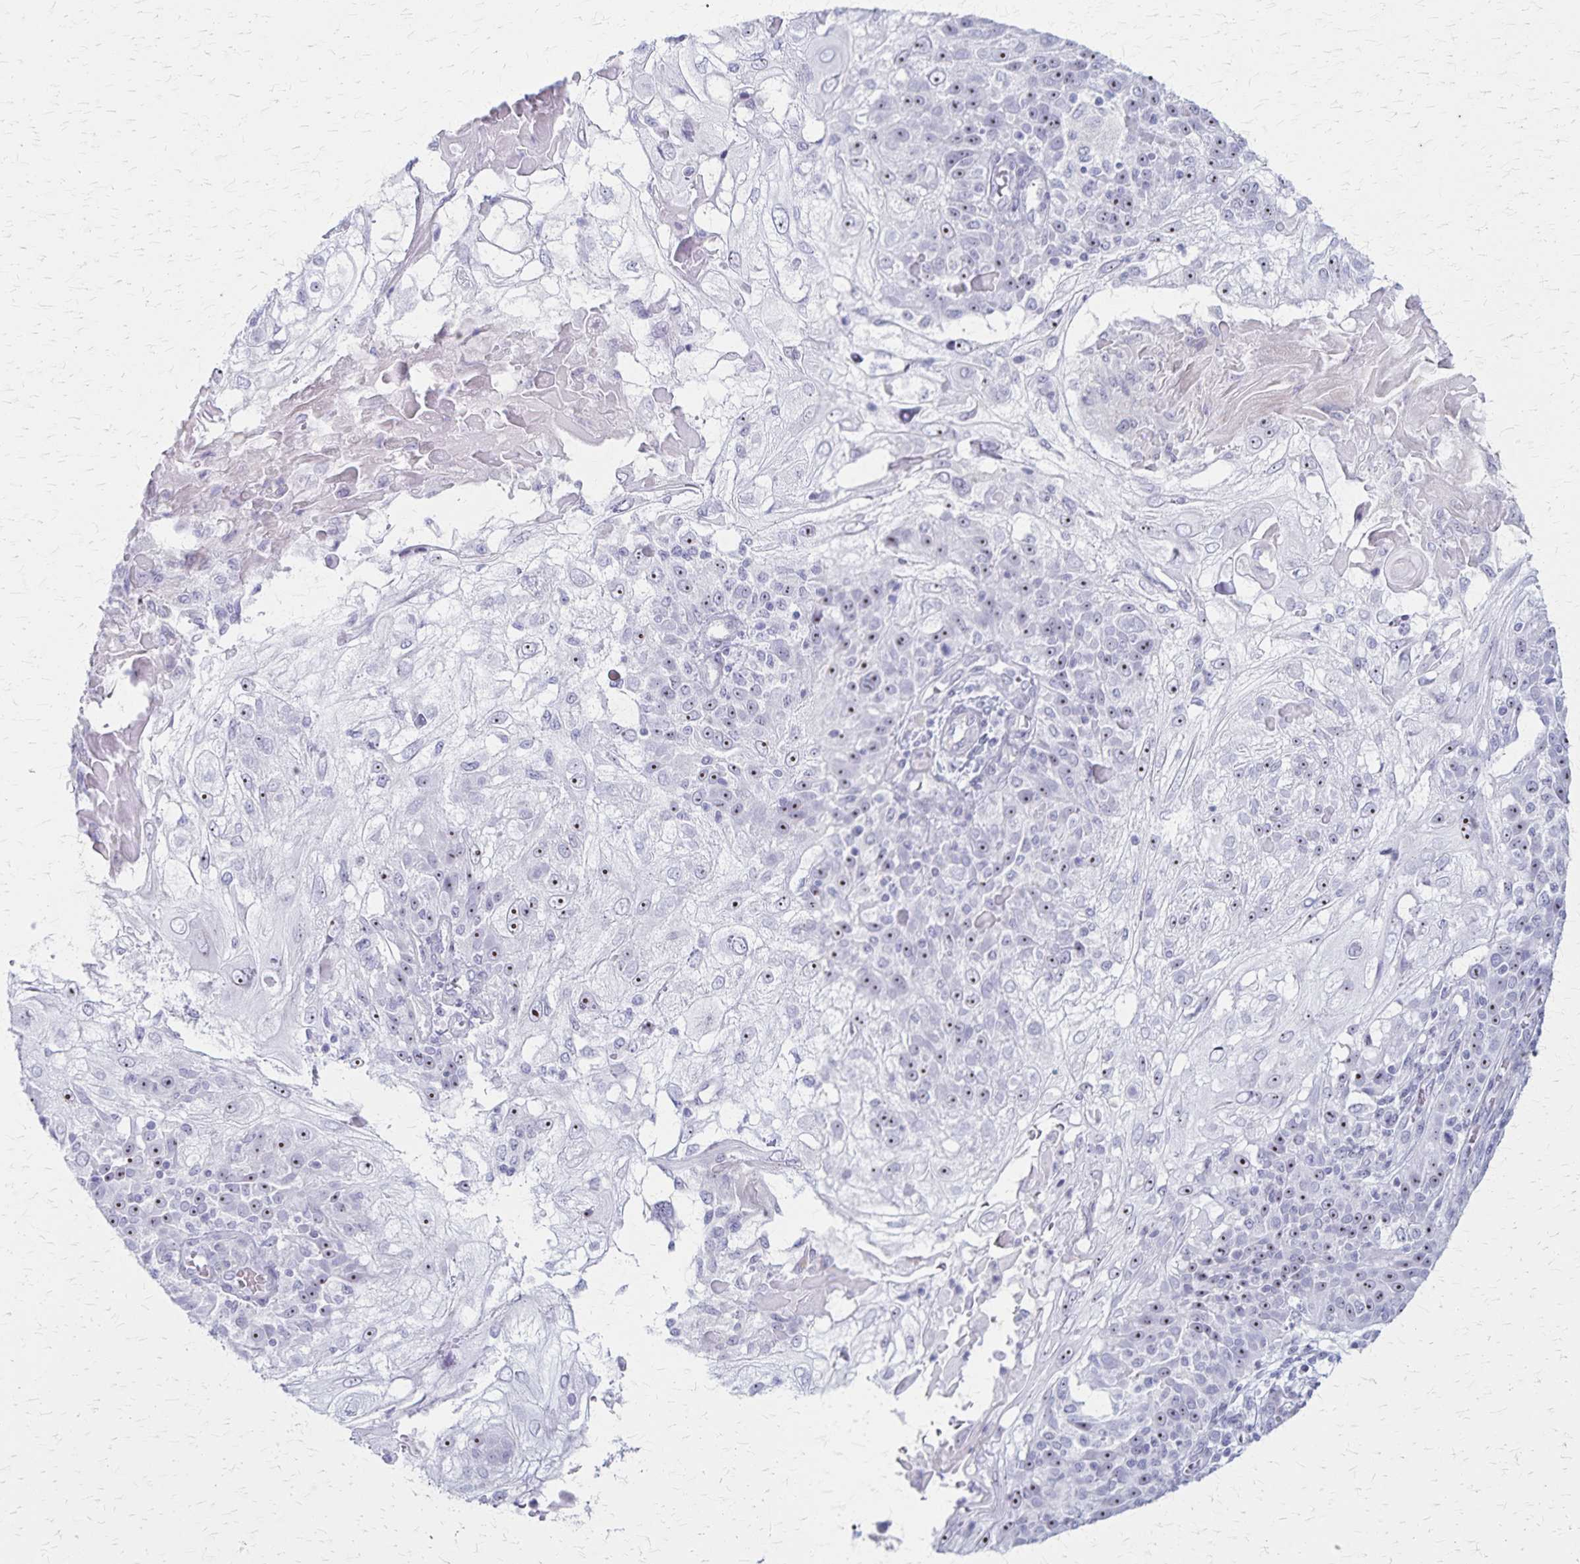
{"staining": {"intensity": "weak", "quantity": "25%-75%", "location": "nuclear"}, "tissue": "skin cancer", "cell_type": "Tumor cells", "image_type": "cancer", "snomed": [{"axis": "morphology", "description": "Normal tissue, NOS"}, {"axis": "morphology", "description": "Squamous cell carcinoma, NOS"}, {"axis": "topography", "description": "Skin"}], "caption": "Protein staining displays weak nuclear staining in approximately 25%-75% of tumor cells in squamous cell carcinoma (skin).", "gene": "DLK2", "patient": {"sex": "female", "age": 83}}